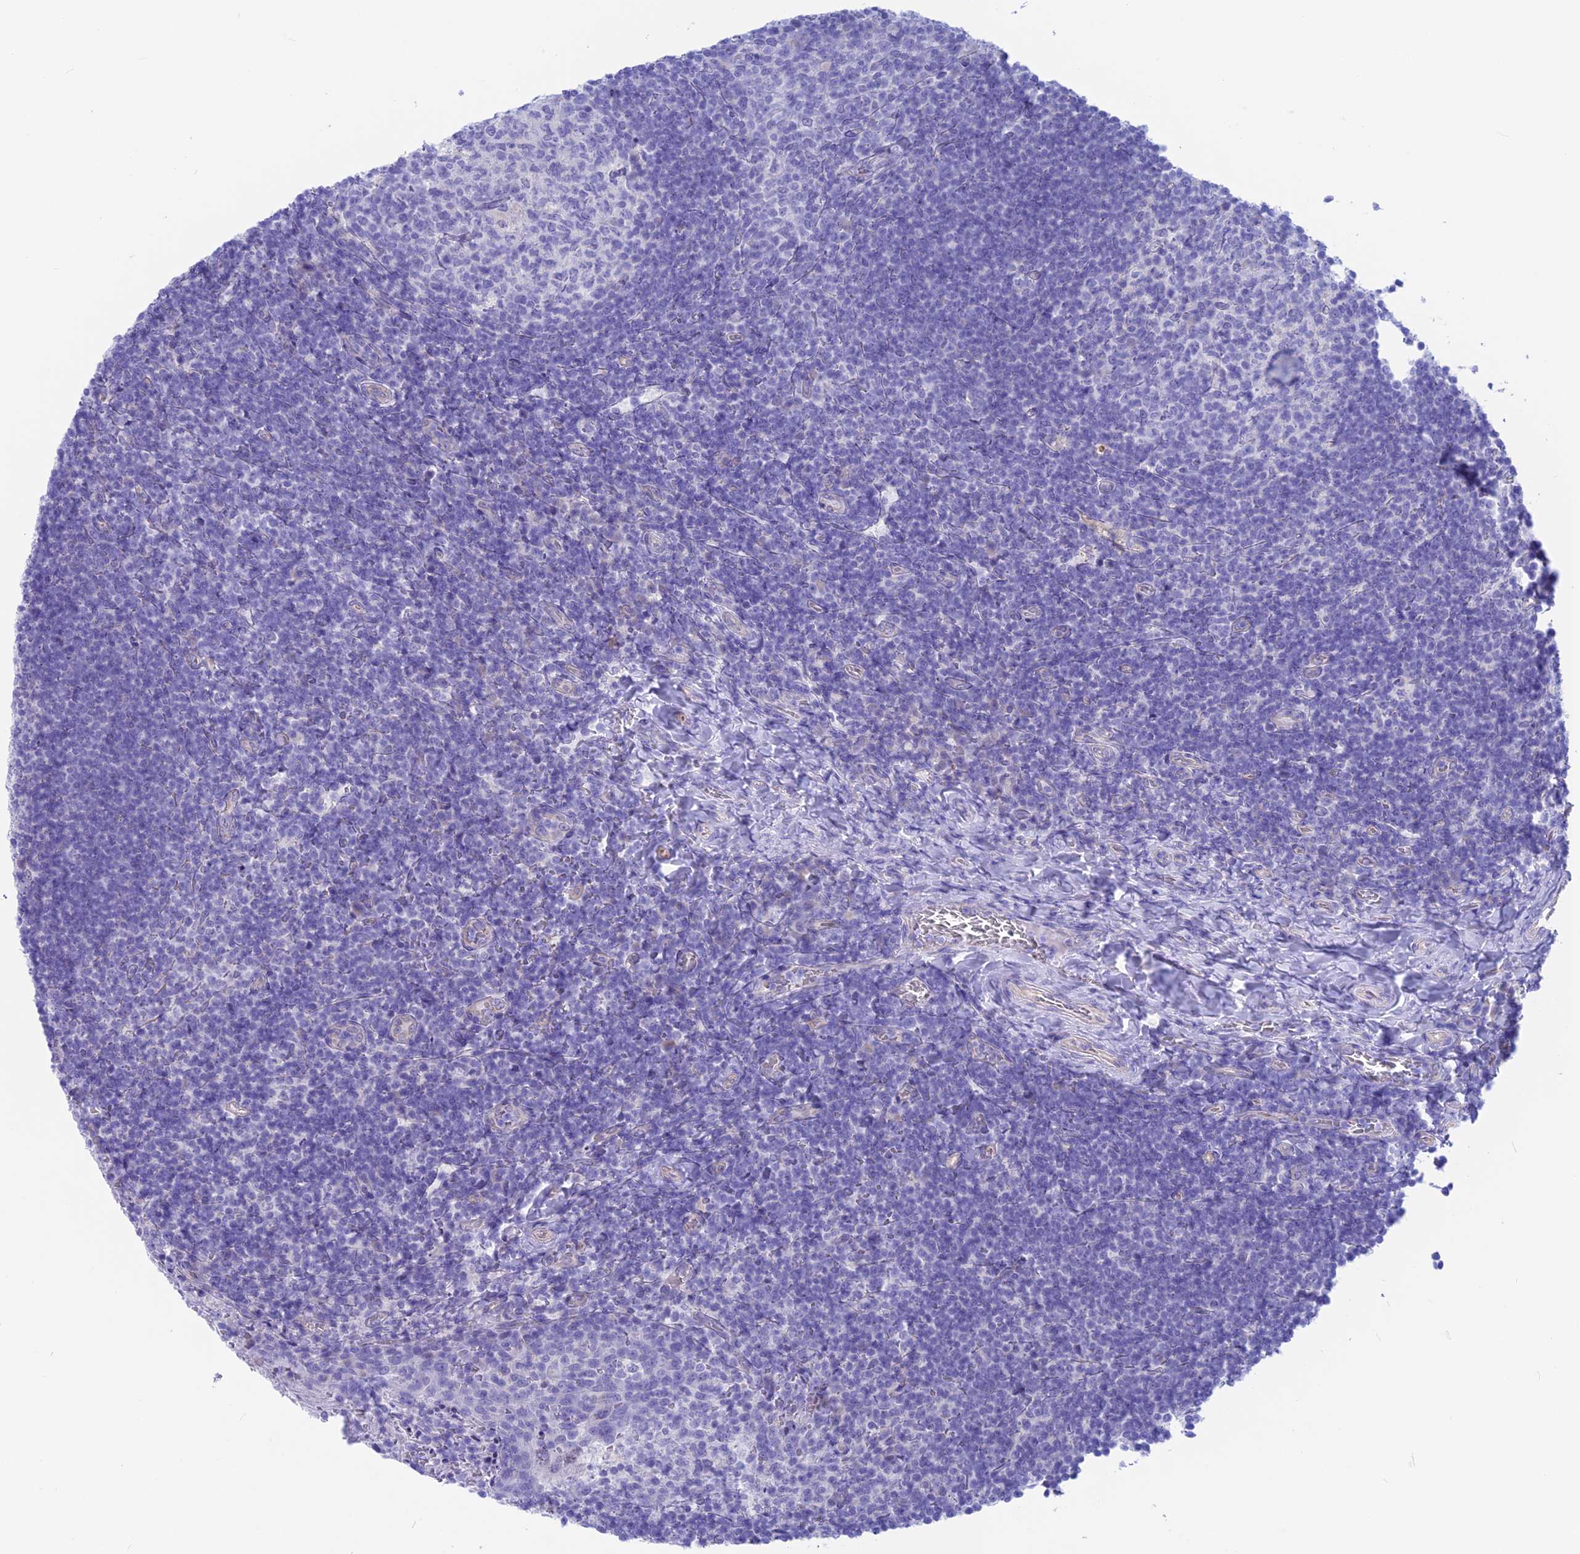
{"staining": {"intensity": "negative", "quantity": "none", "location": "none"}, "tissue": "tonsil", "cell_type": "Germinal center cells", "image_type": "normal", "snomed": [{"axis": "morphology", "description": "Normal tissue, NOS"}, {"axis": "topography", "description": "Tonsil"}], "caption": "A photomicrograph of tonsil stained for a protein reveals no brown staining in germinal center cells.", "gene": "GNGT2", "patient": {"sex": "female", "age": 10}}